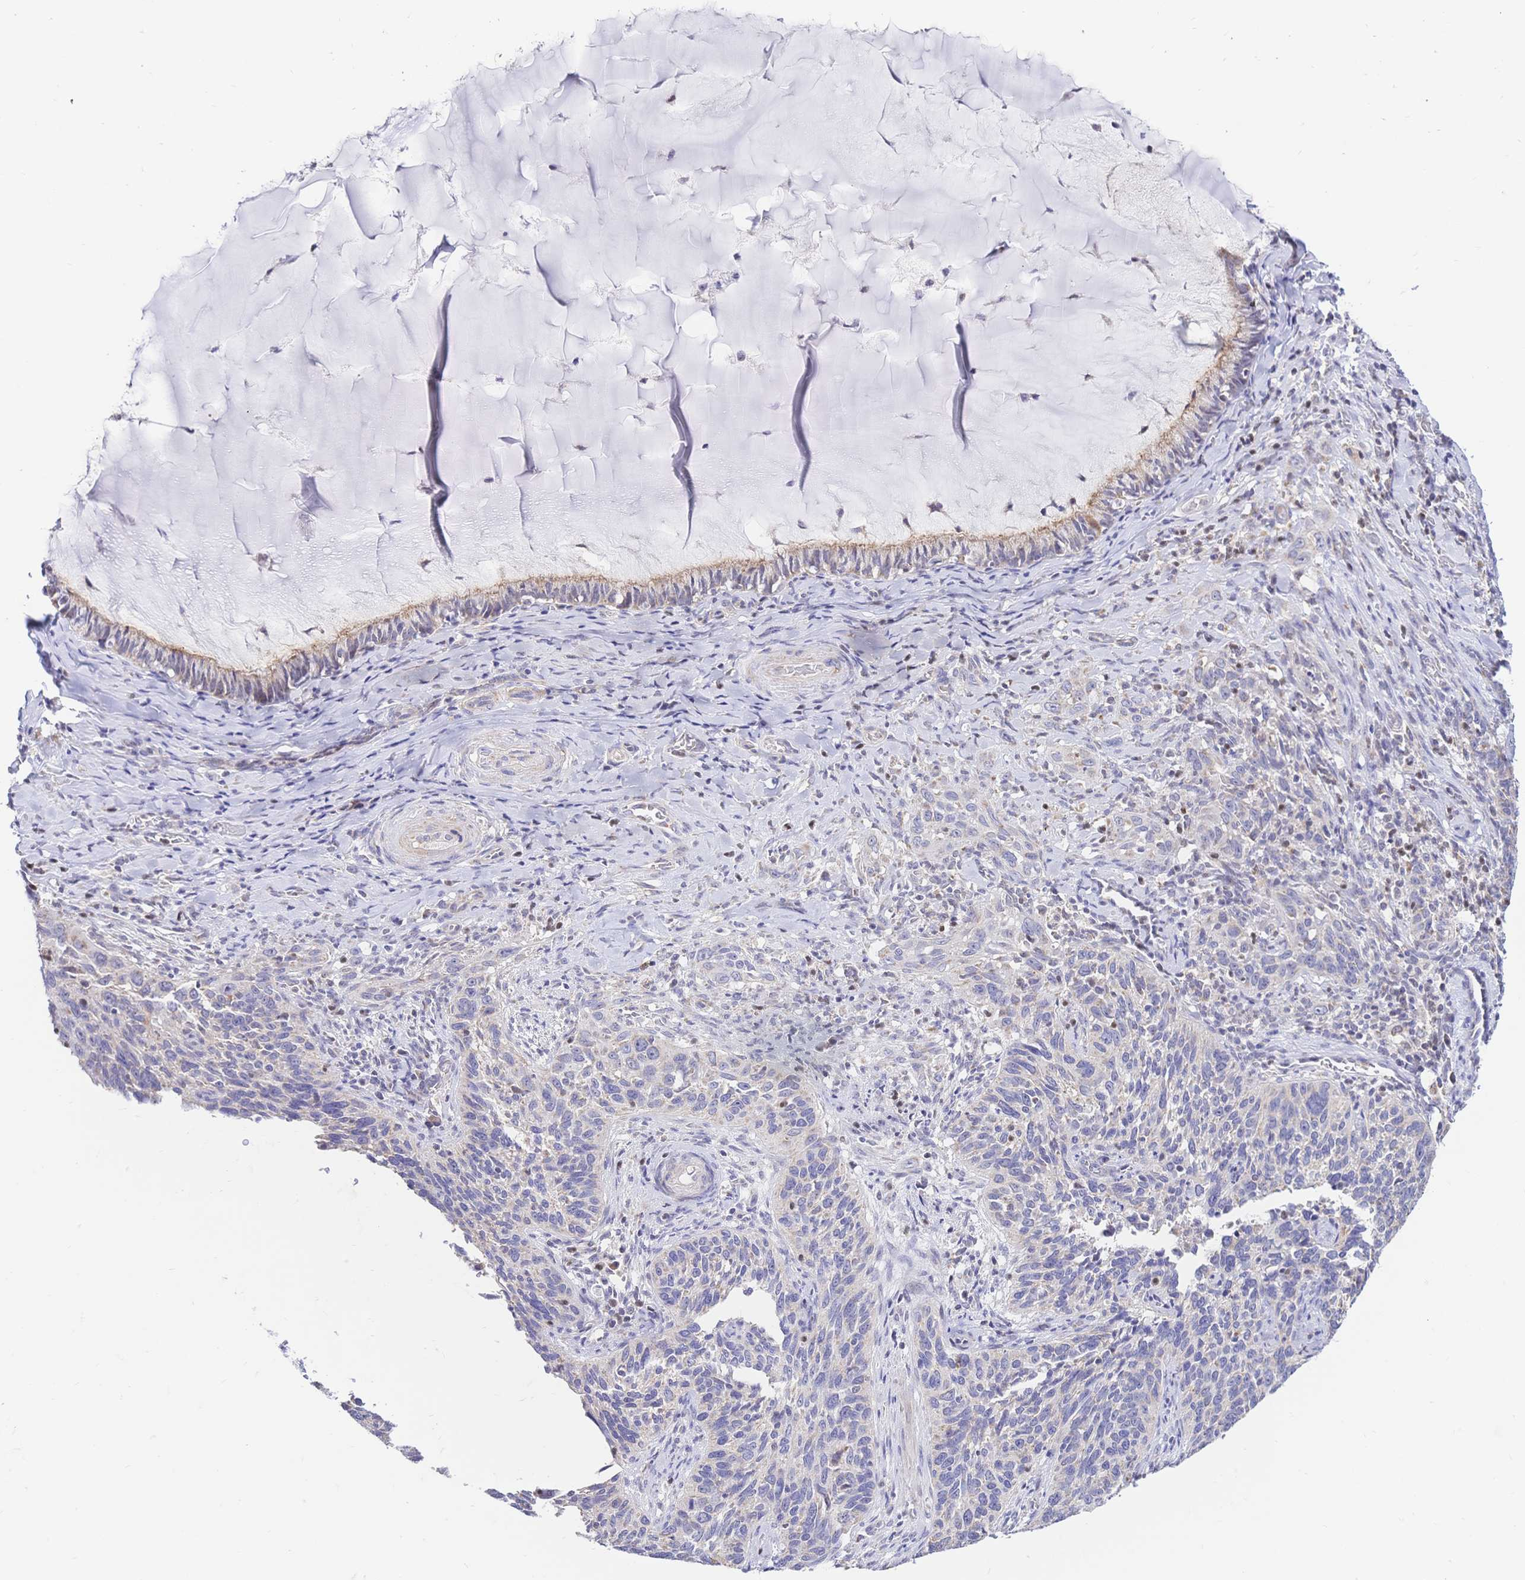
{"staining": {"intensity": "negative", "quantity": "none", "location": "none"}, "tissue": "cervical cancer", "cell_type": "Tumor cells", "image_type": "cancer", "snomed": [{"axis": "morphology", "description": "Squamous cell carcinoma, NOS"}, {"axis": "topography", "description": "Cervix"}], "caption": "Tumor cells are negative for protein expression in human cervical squamous cell carcinoma.", "gene": "CLEC18B", "patient": {"sex": "female", "age": 51}}